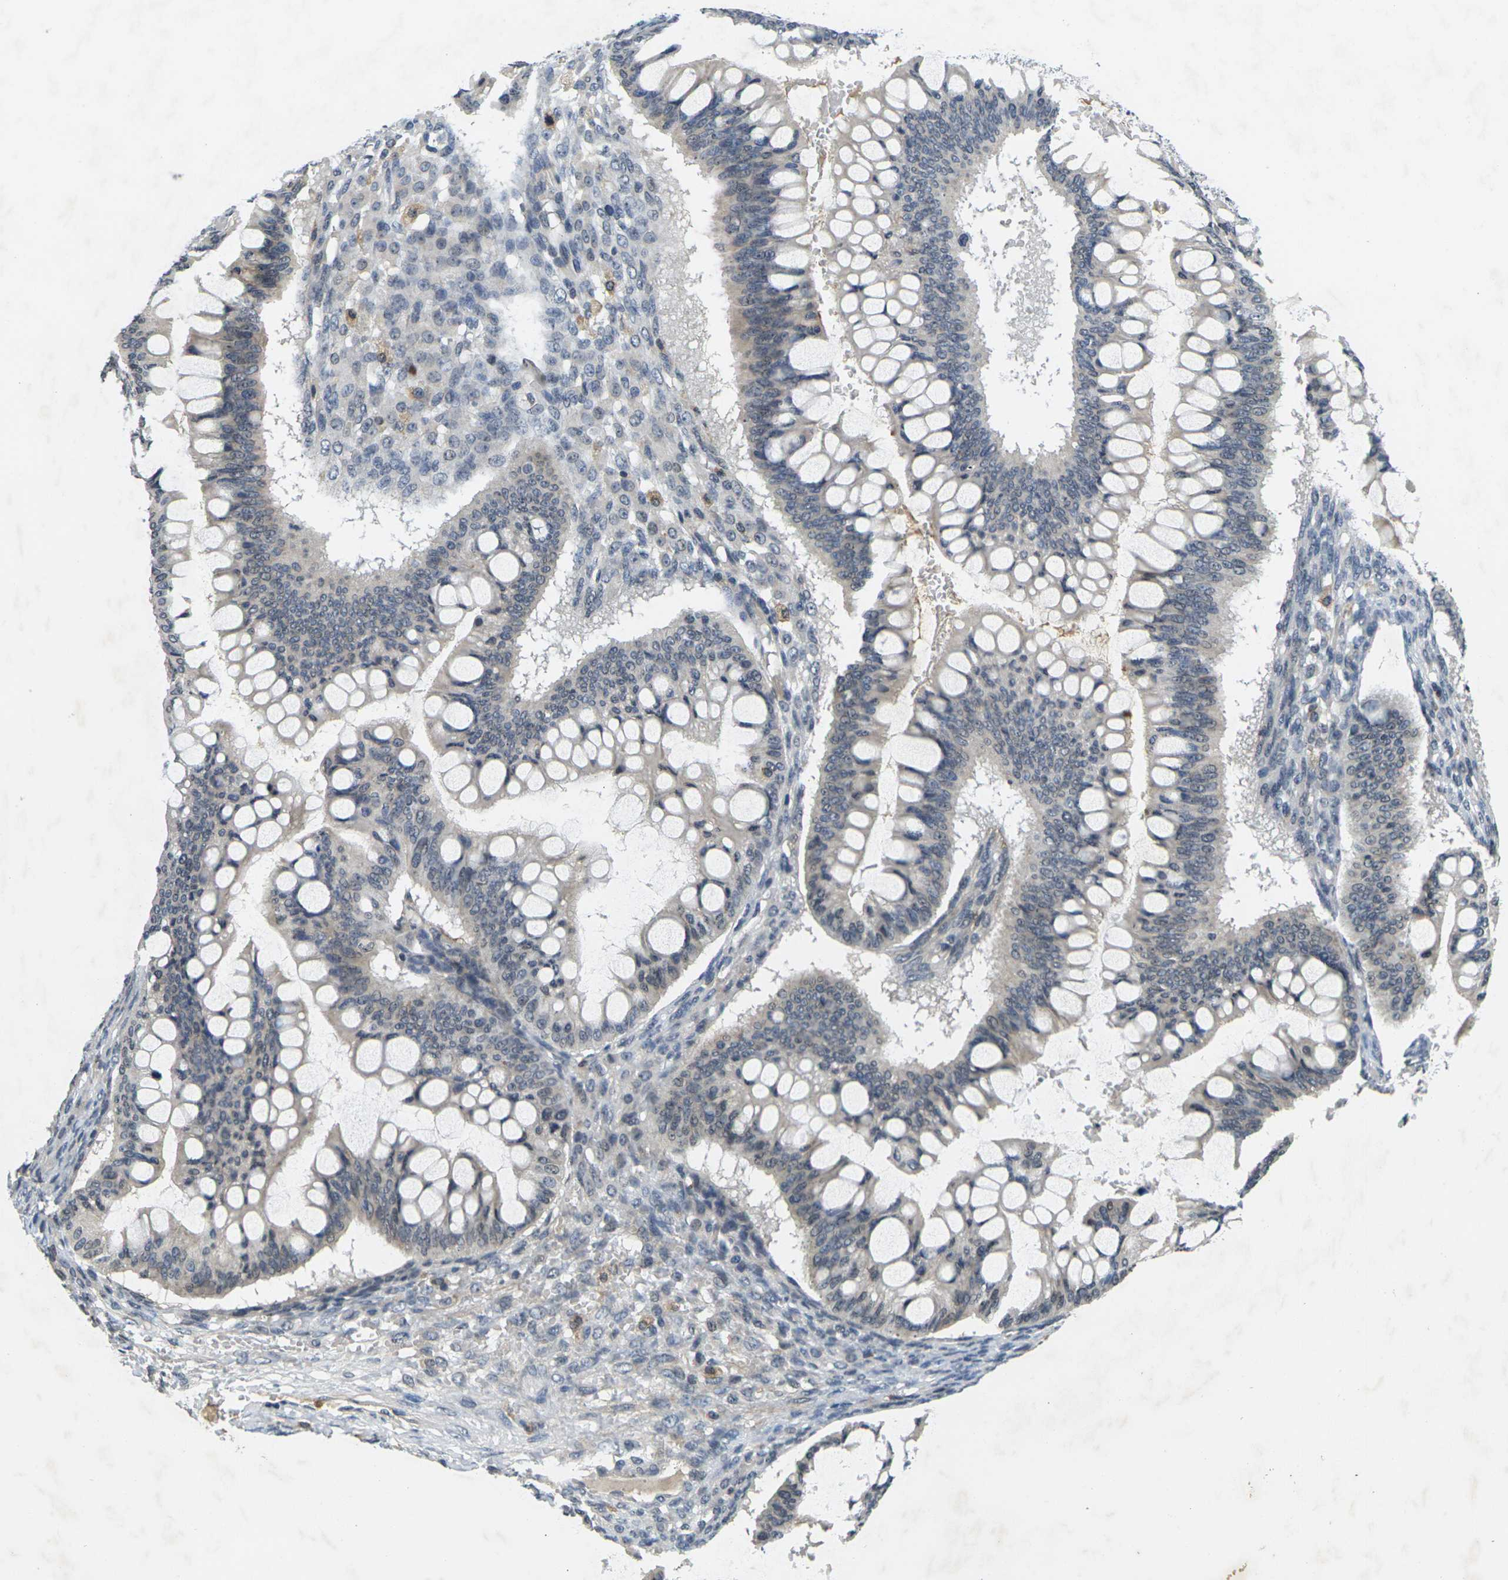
{"staining": {"intensity": "weak", "quantity": "25%-75%", "location": "cytoplasmic/membranous"}, "tissue": "ovarian cancer", "cell_type": "Tumor cells", "image_type": "cancer", "snomed": [{"axis": "morphology", "description": "Cystadenocarcinoma, mucinous, NOS"}, {"axis": "topography", "description": "Ovary"}], "caption": "Protein analysis of ovarian mucinous cystadenocarcinoma tissue demonstrates weak cytoplasmic/membranous expression in about 25%-75% of tumor cells.", "gene": "C1QC", "patient": {"sex": "female", "age": 73}}